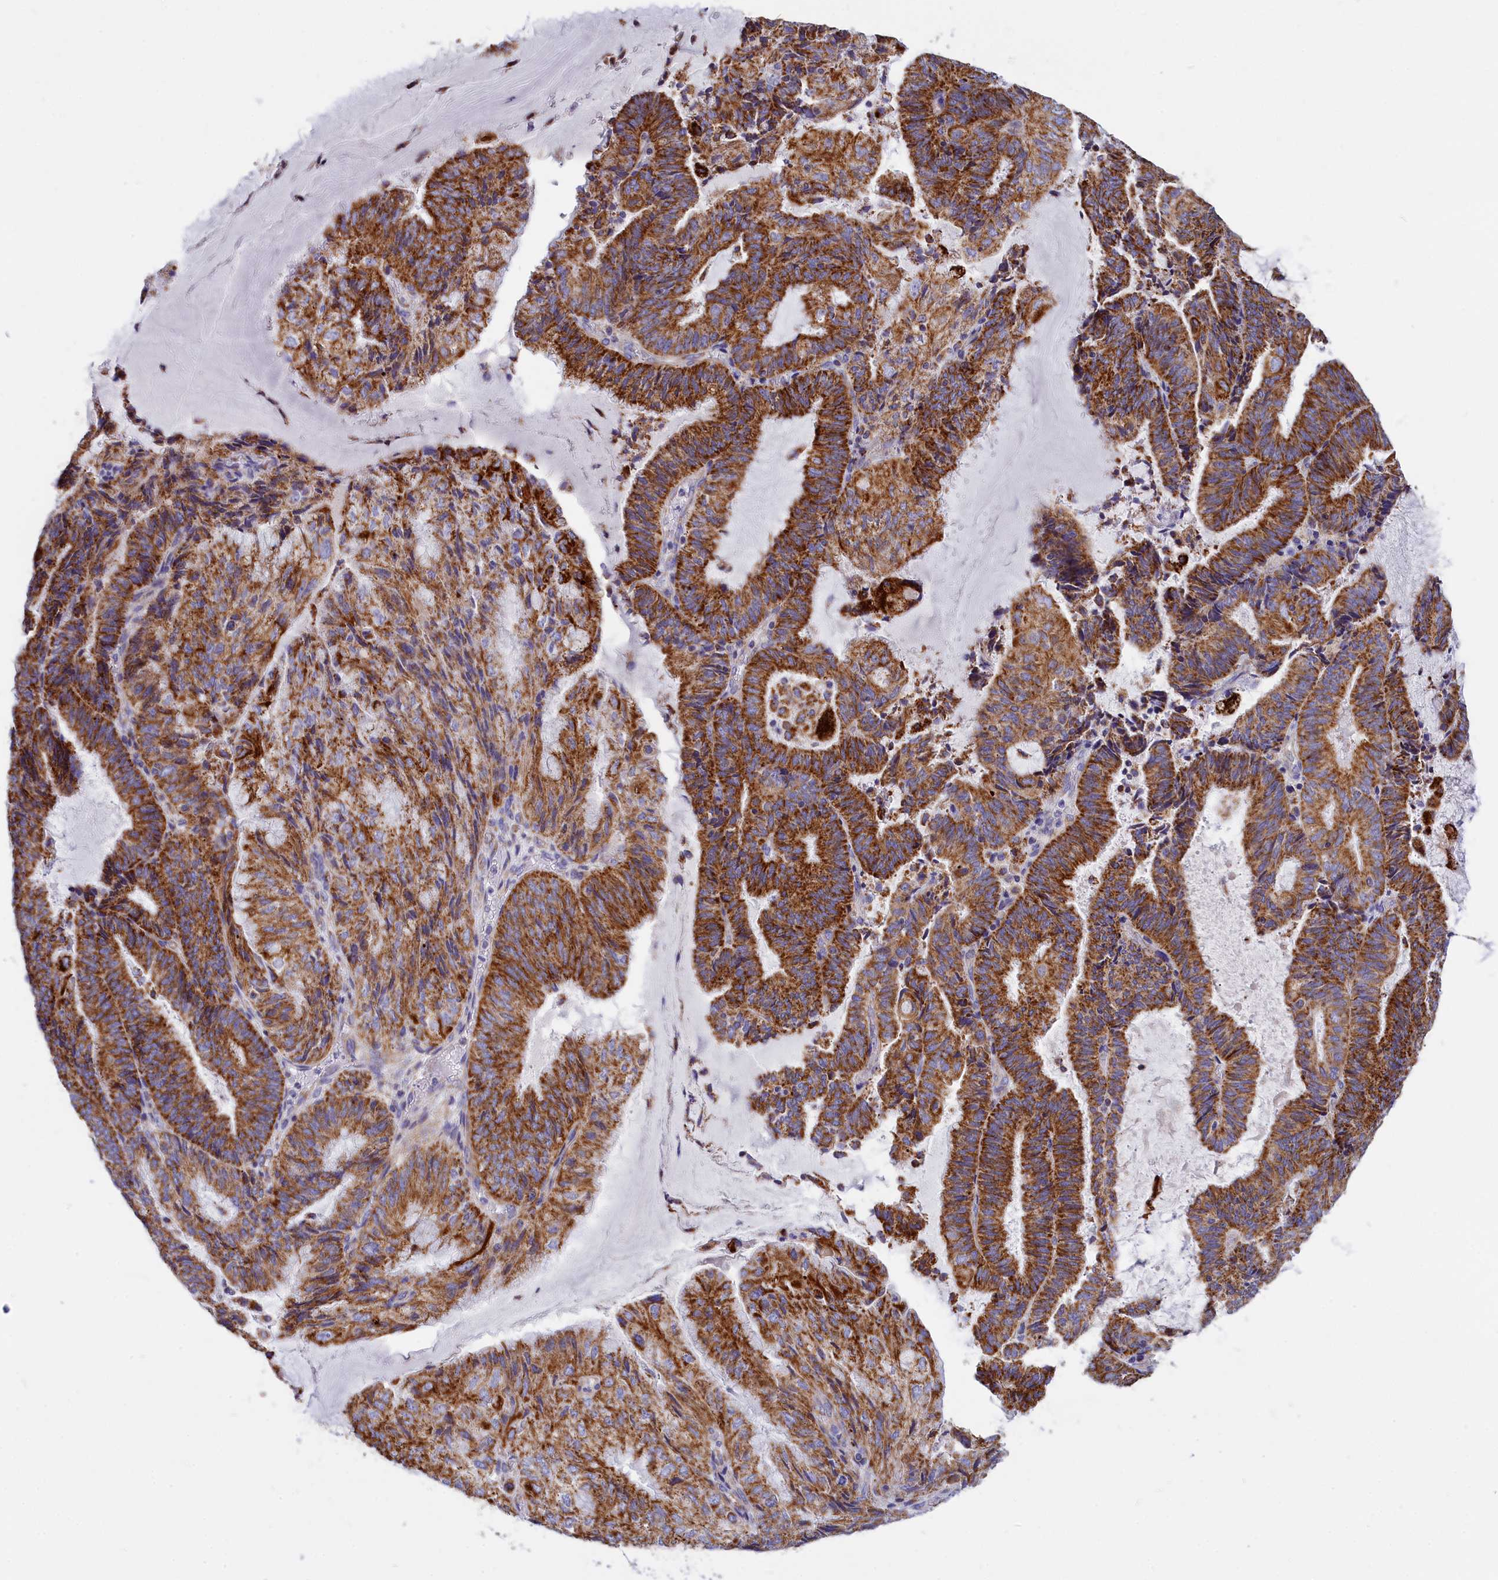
{"staining": {"intensity": "strong", "quantity": ">75%", "location": "cytoplasmic/membranous"}, "tissue": "endometrial cancer", "cell_type": "Tumor cells", "image_type": "cancer", "snomed": [{"axis": "morphology", "description": "Adenocarcinoma, NOS"}, {"axis": "topography", "description": "Endometrium"}], "caption": "The micrograph shows staining of adenocarcinoma (endometrial), revealing strong cytoplasmic/membranous protein positivity (brown color) within tumor cells.", "gene": "VDAC2", "patient": {"sex": "female", "age": 81}}